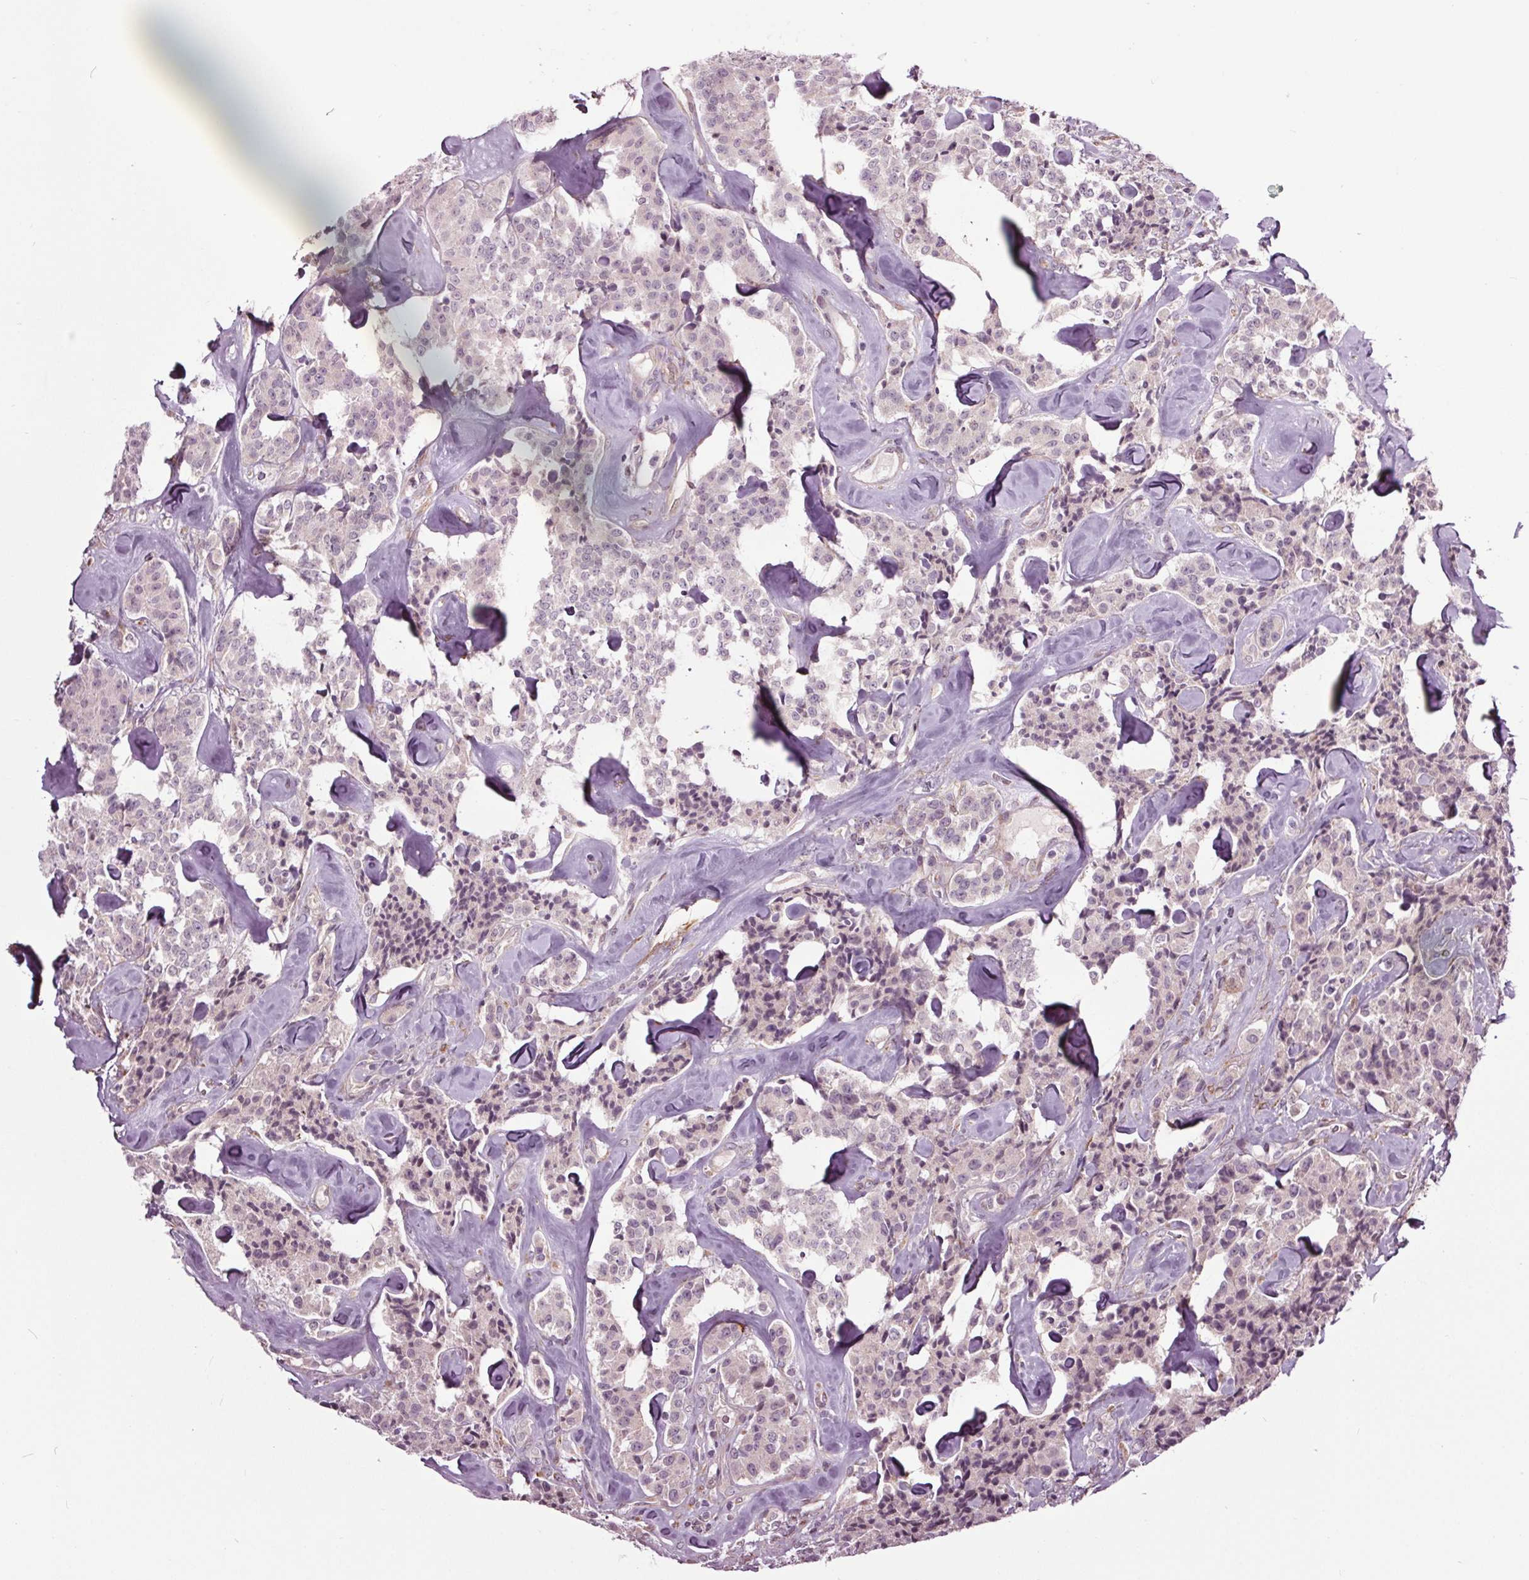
{"staining": {"intensity": "negative", "quantity": "none", "location": "none"}, "tissue": "carcinoid", "cell_type": "Tumor cells", "image_type": "cancer", "snomed": [{"axis": "morphology", "description": "Carcinoid, malignant, NOS"}, {"axis": "topography", "description": "Pancreas"}], "caption": "Tumor cells show no significant positivity in malignant carcinoid.", "gene": "HAUS5", "patient": {"sex": "male", "age": 41}}